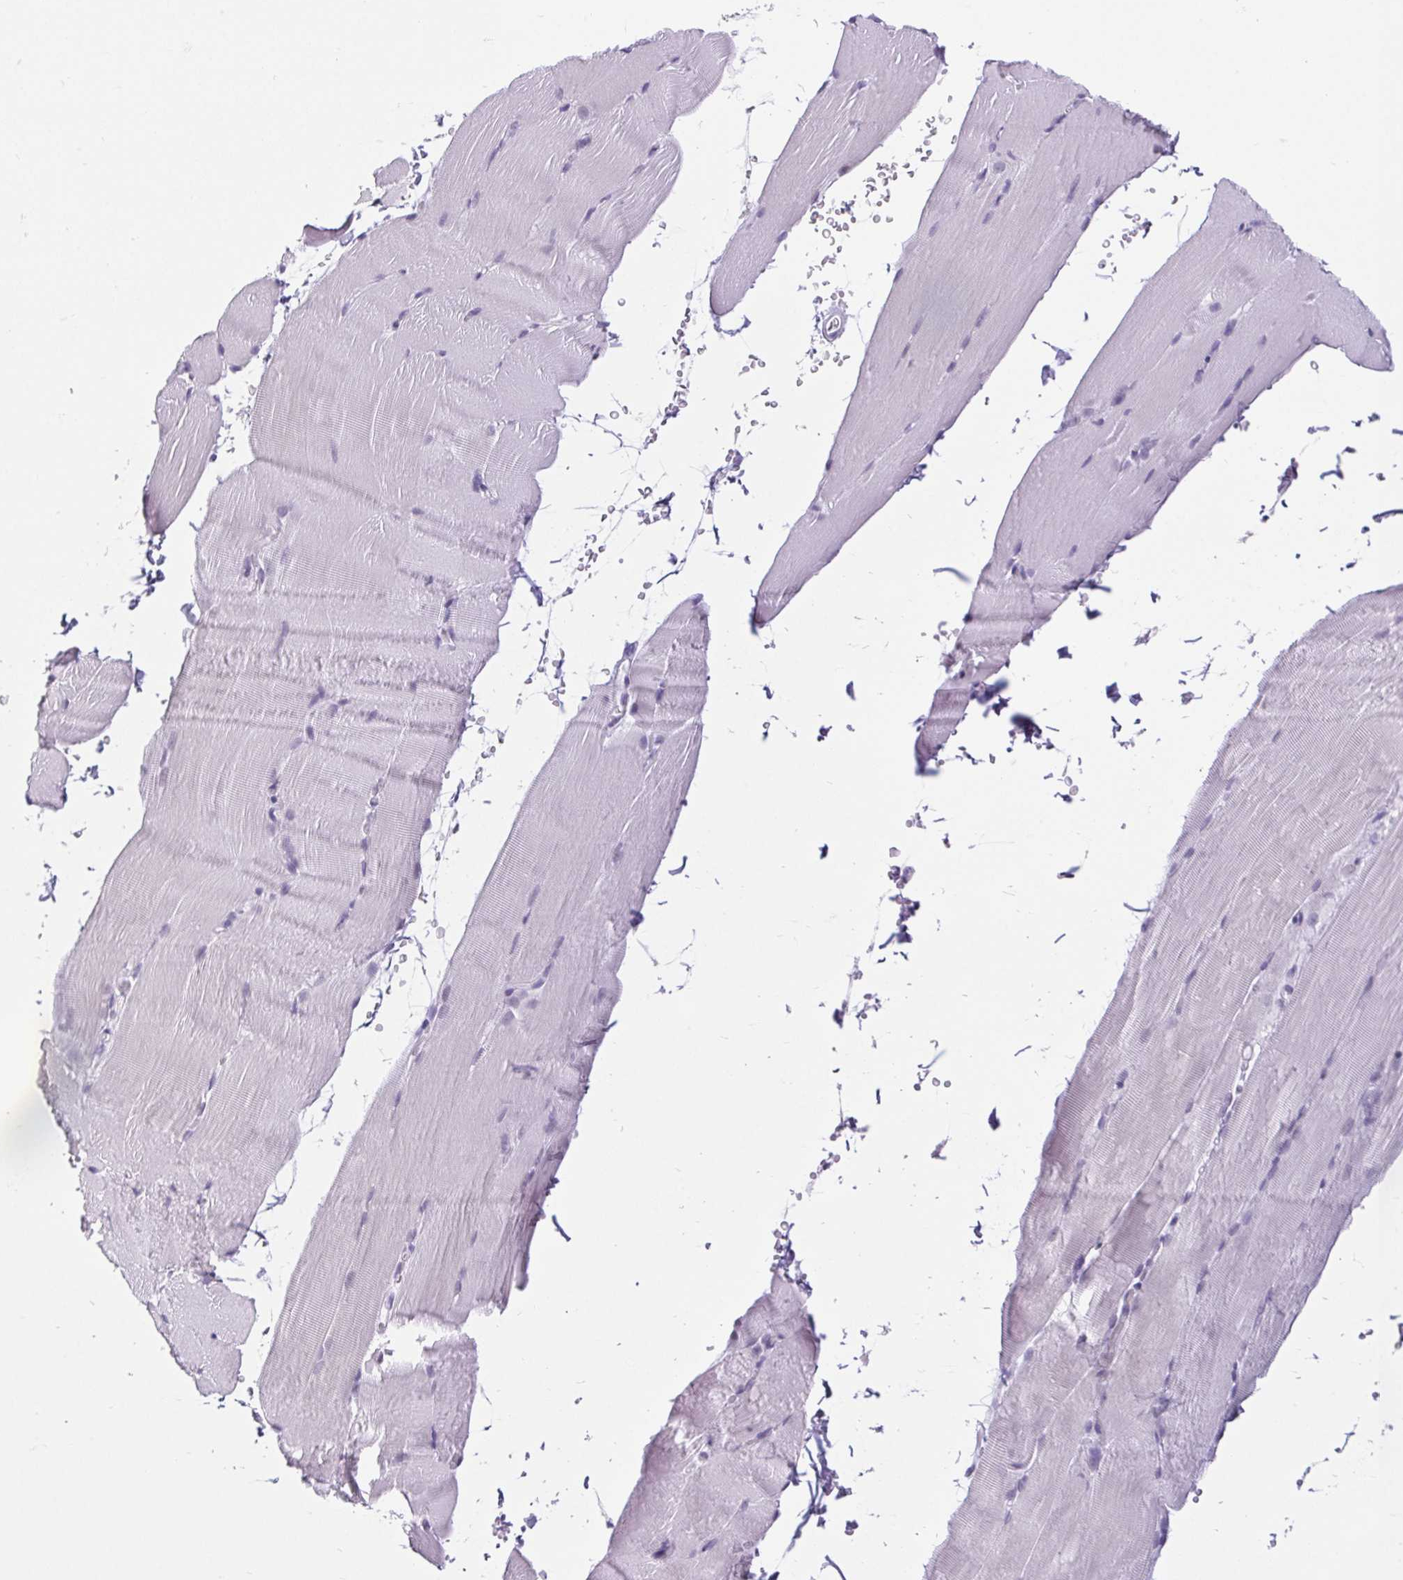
{"staining": {"intensity": "negative", "quantity": "none", "location": "none"}, "tissue": "skeletal muscle", "cell_type": "Myocytes", "image_type": "normal", "snomed": [{"axis": "morphology", "description": "Normal tissue, NOS"}, {"axis": "topography", "description": "Skeletal muscle"}], "caption": "Immunohistochemistry photomicrograph of normal skeletal muscle: human skeletal muscle stained with DAB (3,3'-diaminobenzidine) shows no significant protein expression in myocytes.", "gene": "BCAS1", "patient": {"sex": "female", "age": 37}}